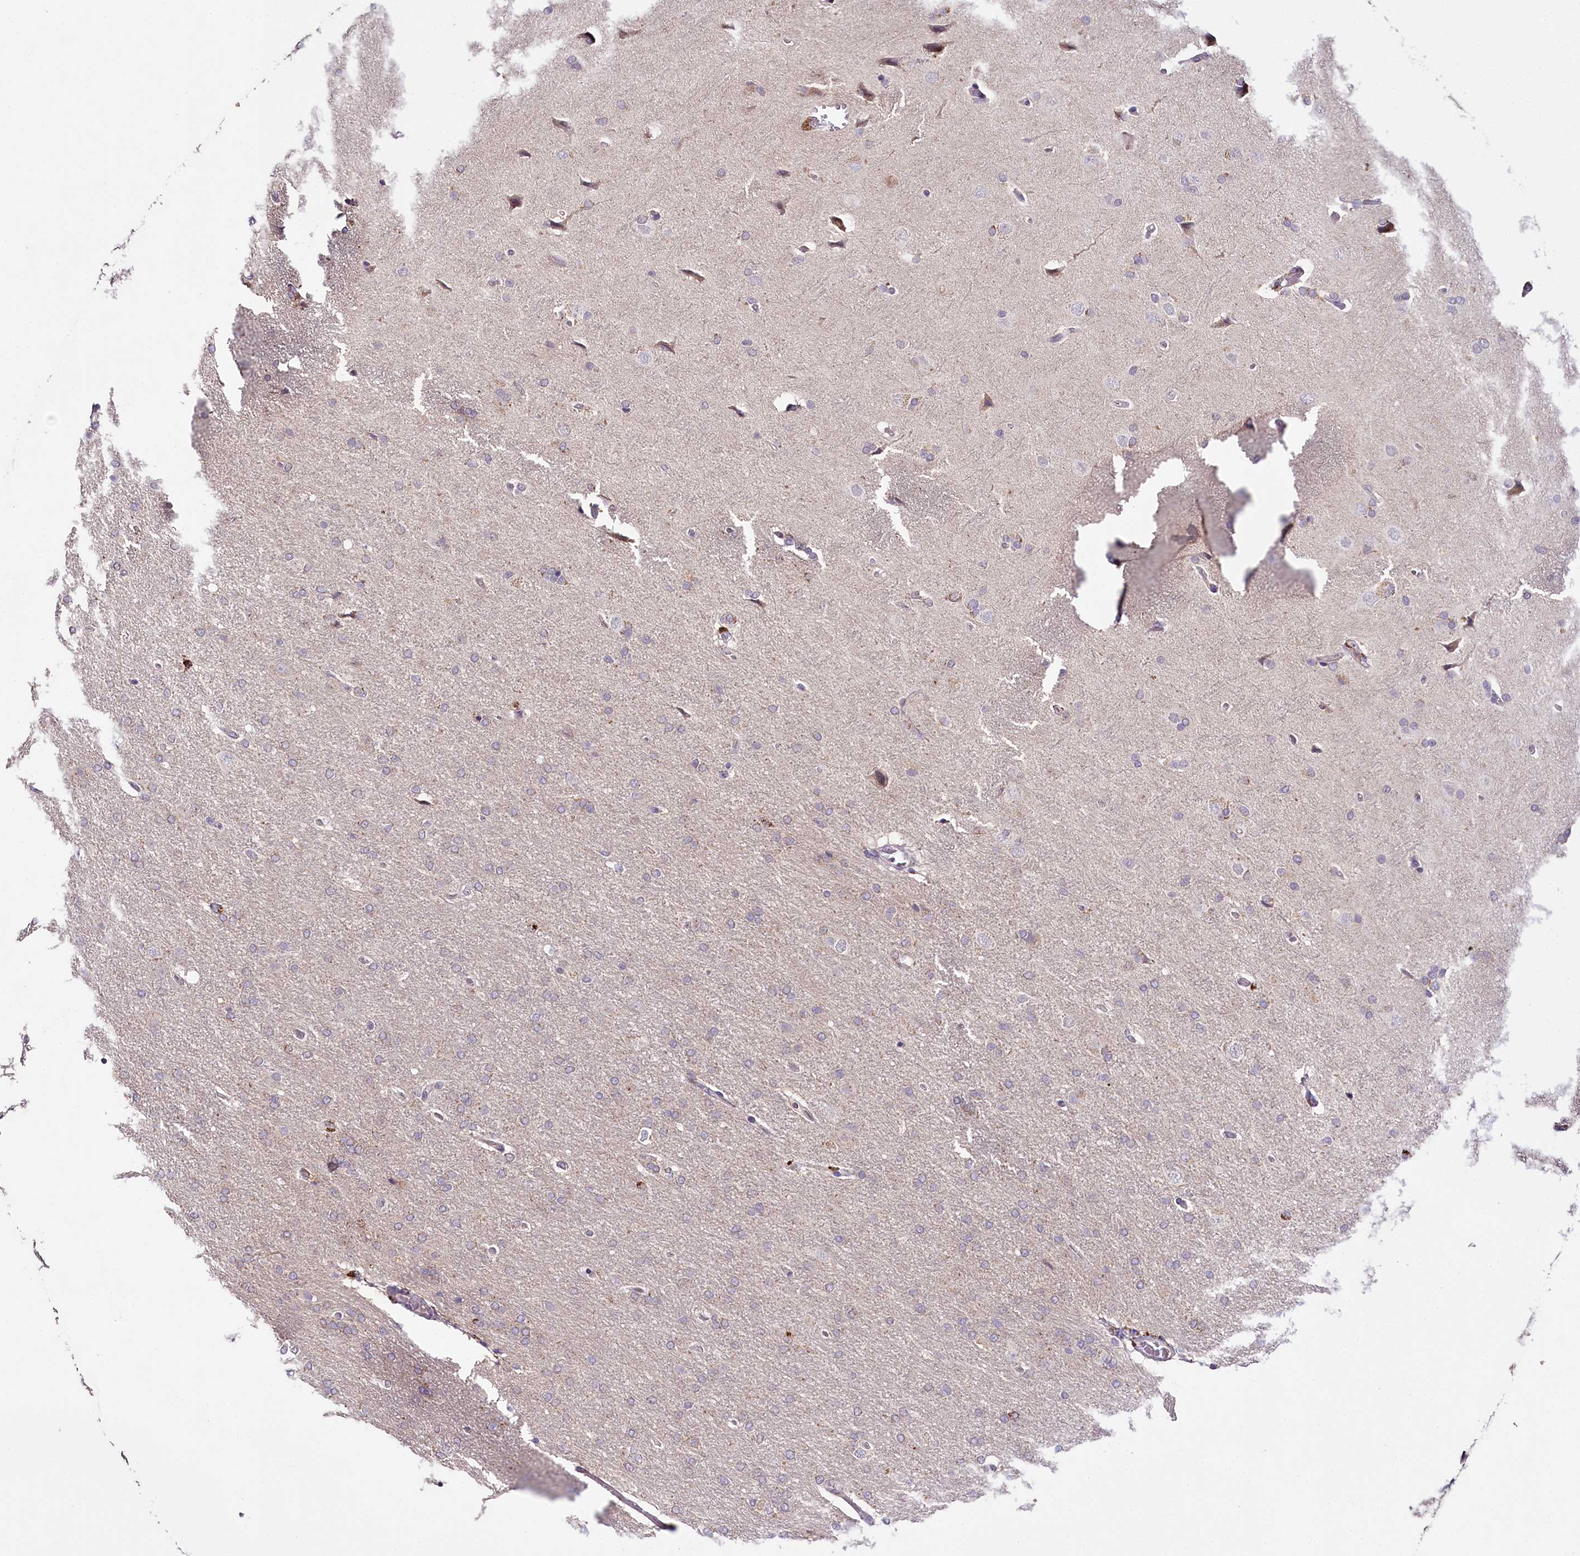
{"staining": {"intensity": "negative", "quantity": "none", "location": "none"}, "tissue": "glioma", "cell_type": "Tumor cells", "image_type": "cancer", "snomed": [{"axis": "morphology", "description": "Glioma, malignant, High grade"}, {"axis": "topography", "description": "Brain"}], "caption": "Photomicrograph shows no protein positivity in tumor cells of malignant glioma (high-grade) tissue. (Immunohistochemistry, brightfield microscopy, high magnification).", "gene": "DAPK1", "patient": {"sex": "male", "age": 72}}